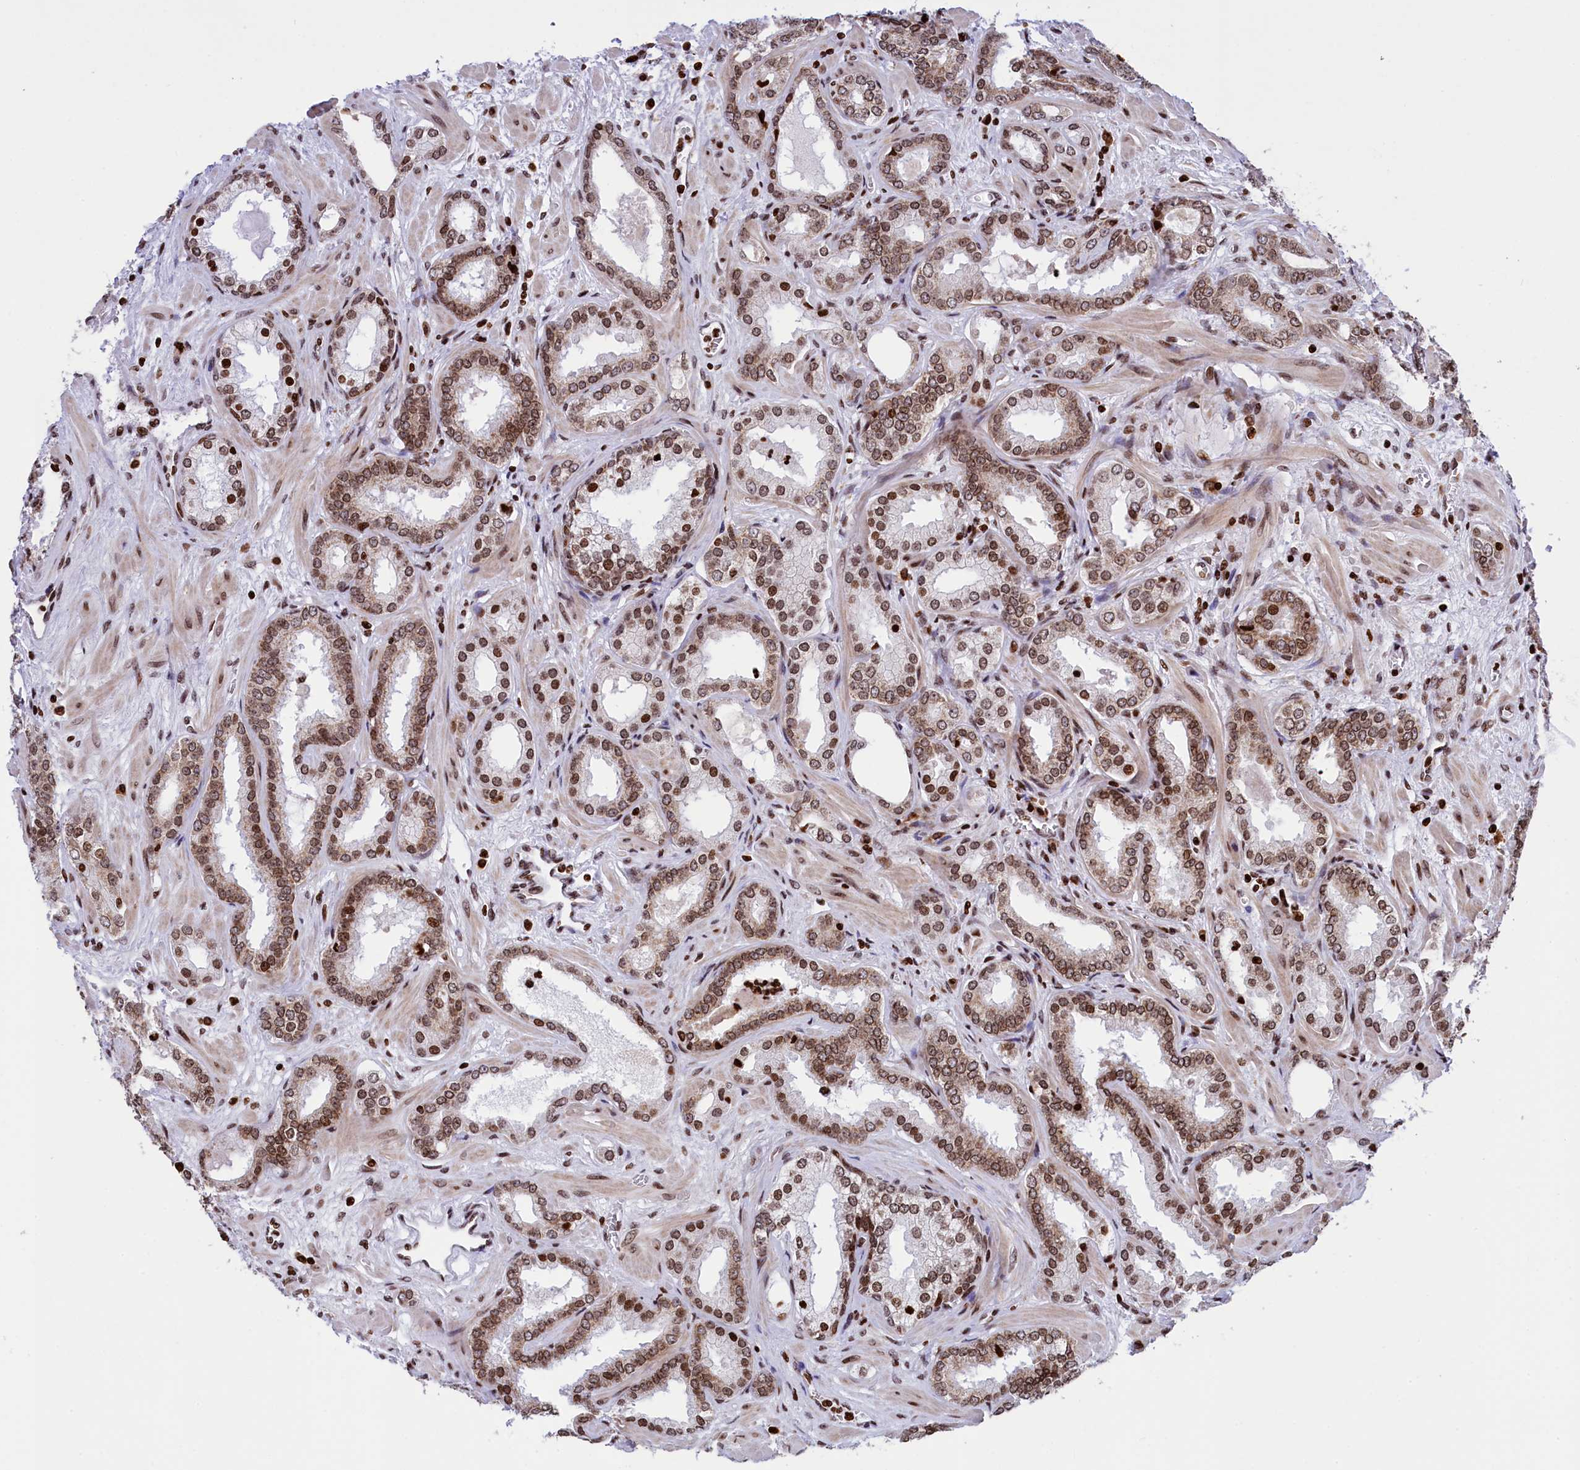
{"staining": {"intensity": "moderate", "quantity": ">75%", "location": "nuclear"}, "tissue": "prostate cancer", "cell_type": "Tumor cells", "image_type": "cancer", "snomed": [{"axis": "morphology", "description": "Adenocarcinoma, High grade"}, {"axis": "topography", "description": "Prostate"}], "caption": "The histopathology image displays a brown stain indicating the presence of a protein in the nuclear of tumor cells in prostate cancer.", "gene": "TIMM29", "patient": {"sex": "male", "age": 64}}